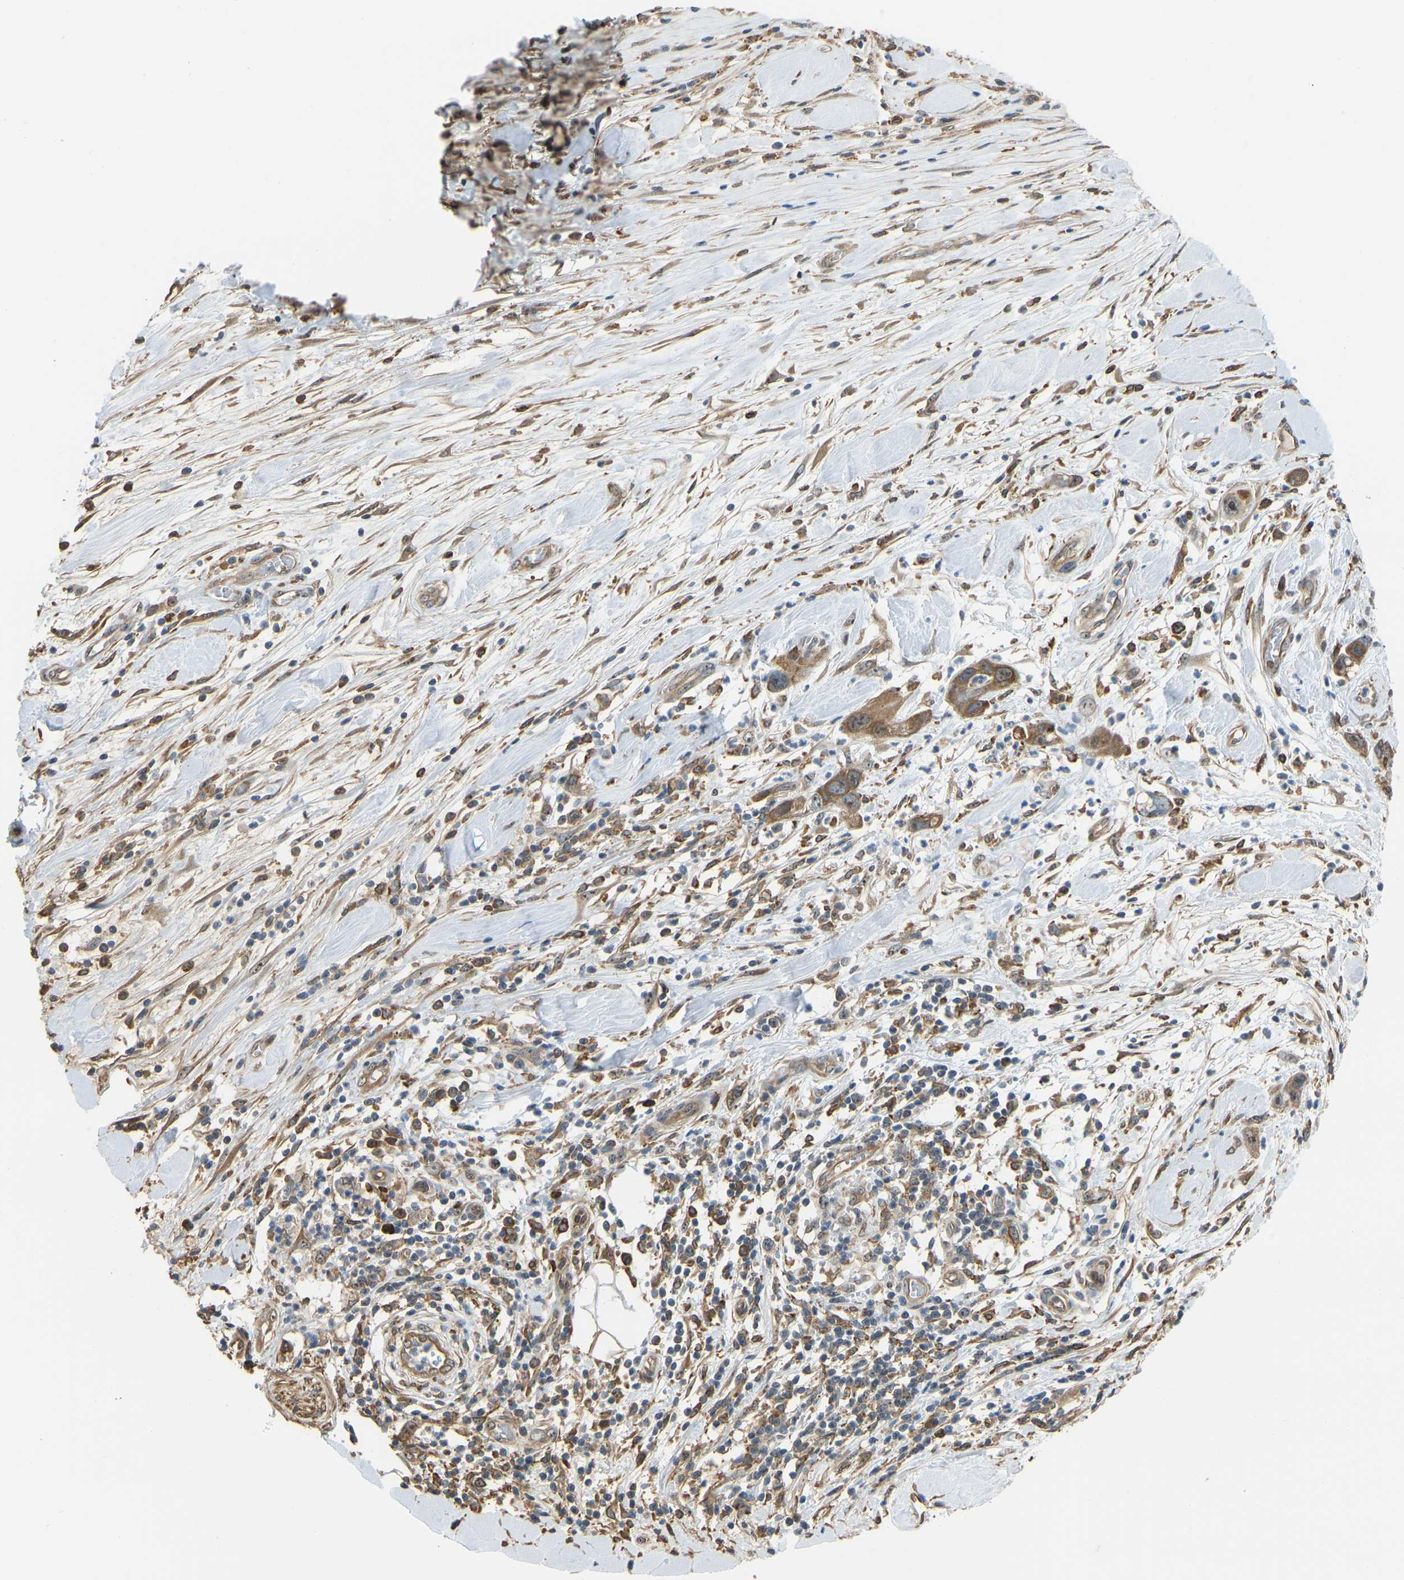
{"staining": {"intensity": "strong", "quantity": ">75%", "location": "cytoplasmic/membranous,nuclear"}, "tissue": "pancreatic cancer", "cell_type": "Tumor cells", "image_type": "cancer", "snomed": [{"axis": "morphology", "description": "Adenocarcinoma, NOS"}, {"axis": "topography", "description": "Pancreas"}], "caption": "Protein staining of pancreatic cancer tissue exhibits strong cytoplasmic/membranous and nuclear expression in approximately >75% of tumor cells. (DAB = brown stain, brightfield microscopy at high magnification).", "gene": "OS9", "patient": {"sex": "female", "age": 70}}